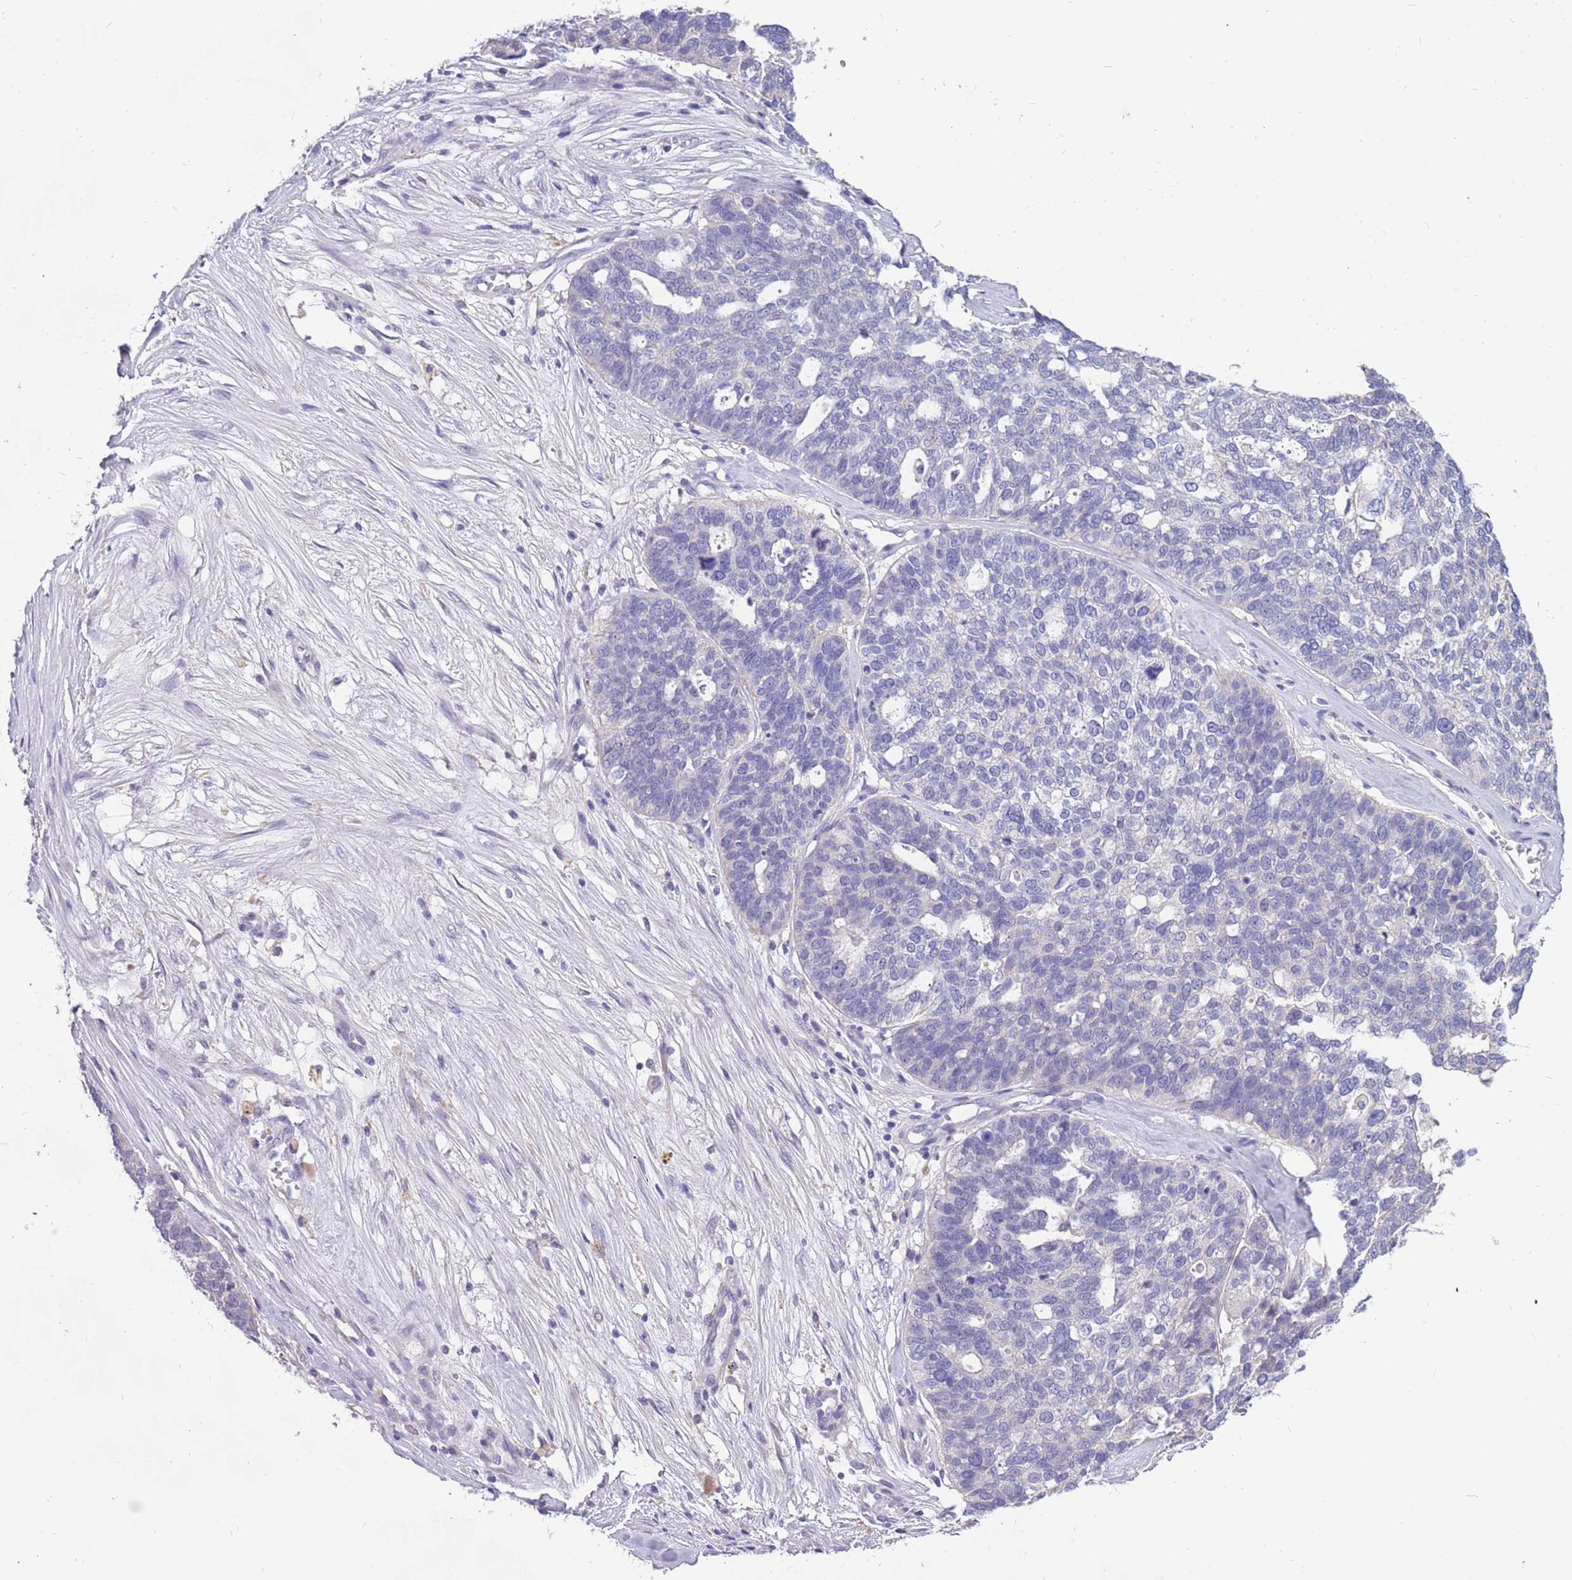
{"staining": {"intensity": "negative", "quantity": "none", "location": "none"}, "tissue": "ovarian cancer", "cell_type": "Tumor cells", "image_type": "cancer", "snomed": [{"axis": "morphology", "description": "Cystadenocarcinoma, serous, NOS"}, {"axis": "topography", "description": "Ovary"}], "caption": "This is an immunohistochemistry (IHC) histopathology image of ovarian cancer. There is no staining in tumor cells.", "gene": "RHCG", "patient": {"sex": "female", "age": 59}}